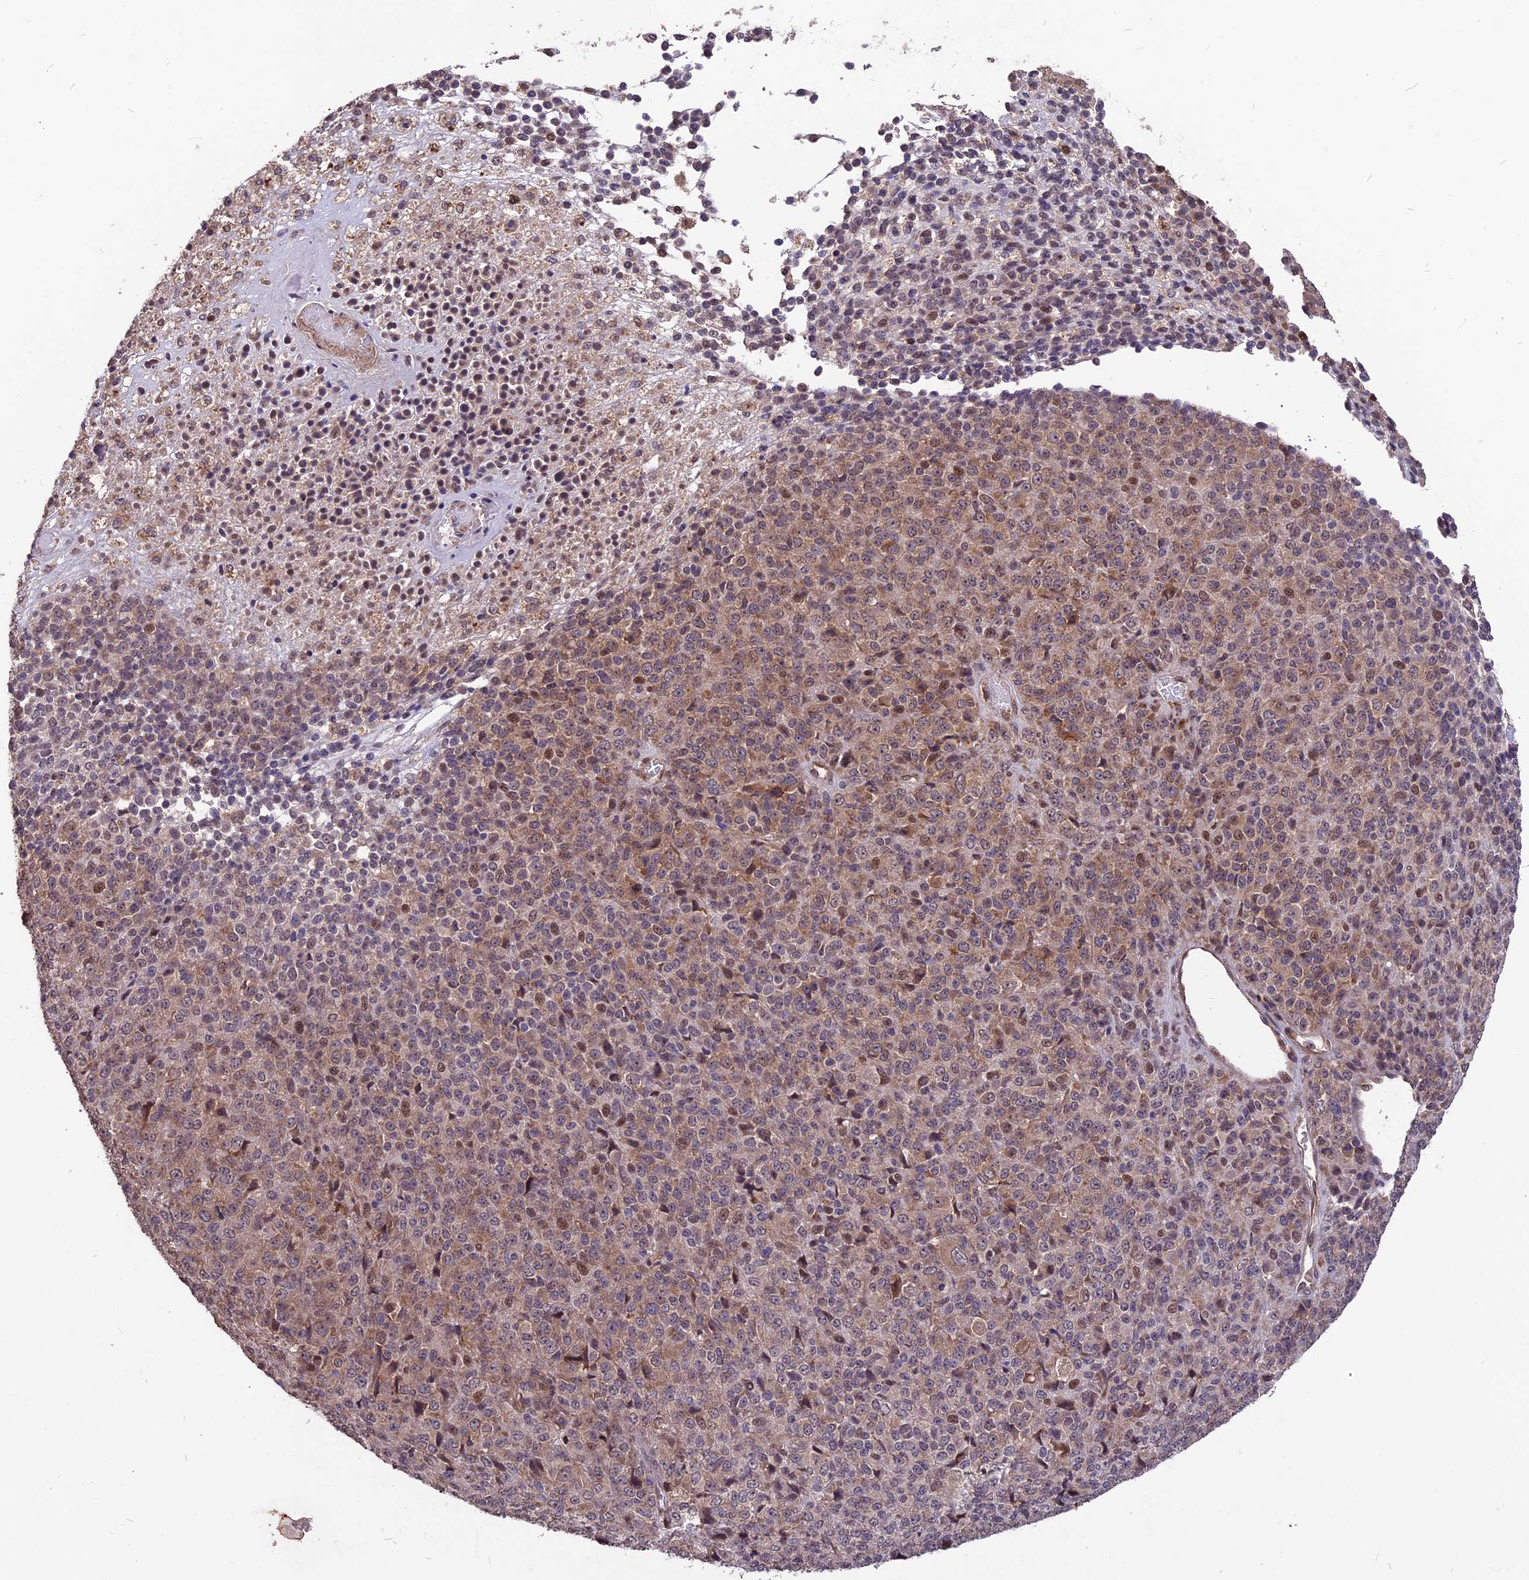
{"staining": {"intensity": "weak", "quantity": "25%-75%", "location": "cytoplasmic/membranous,nuclear"}, "tissue": "melanoma", "cell_type": "Tumor cells", "image_type": "cancer", "snomed": [{"axis": "morphology", "description": "Malignant melanoma, Metastatic site"}, {"axis": "topography", "description": "Brain"}], "caption": "Immunohistochemistry (IHC) histopathology image of human melanoma stained for a protein (brown), which reveals low levels of weak cytoplasmic/membranous and nuclear staining in approximately 25%-75% of tumor cells.", "gene": "ZNF598", "patient": {"sex": "female", "age": 56}}